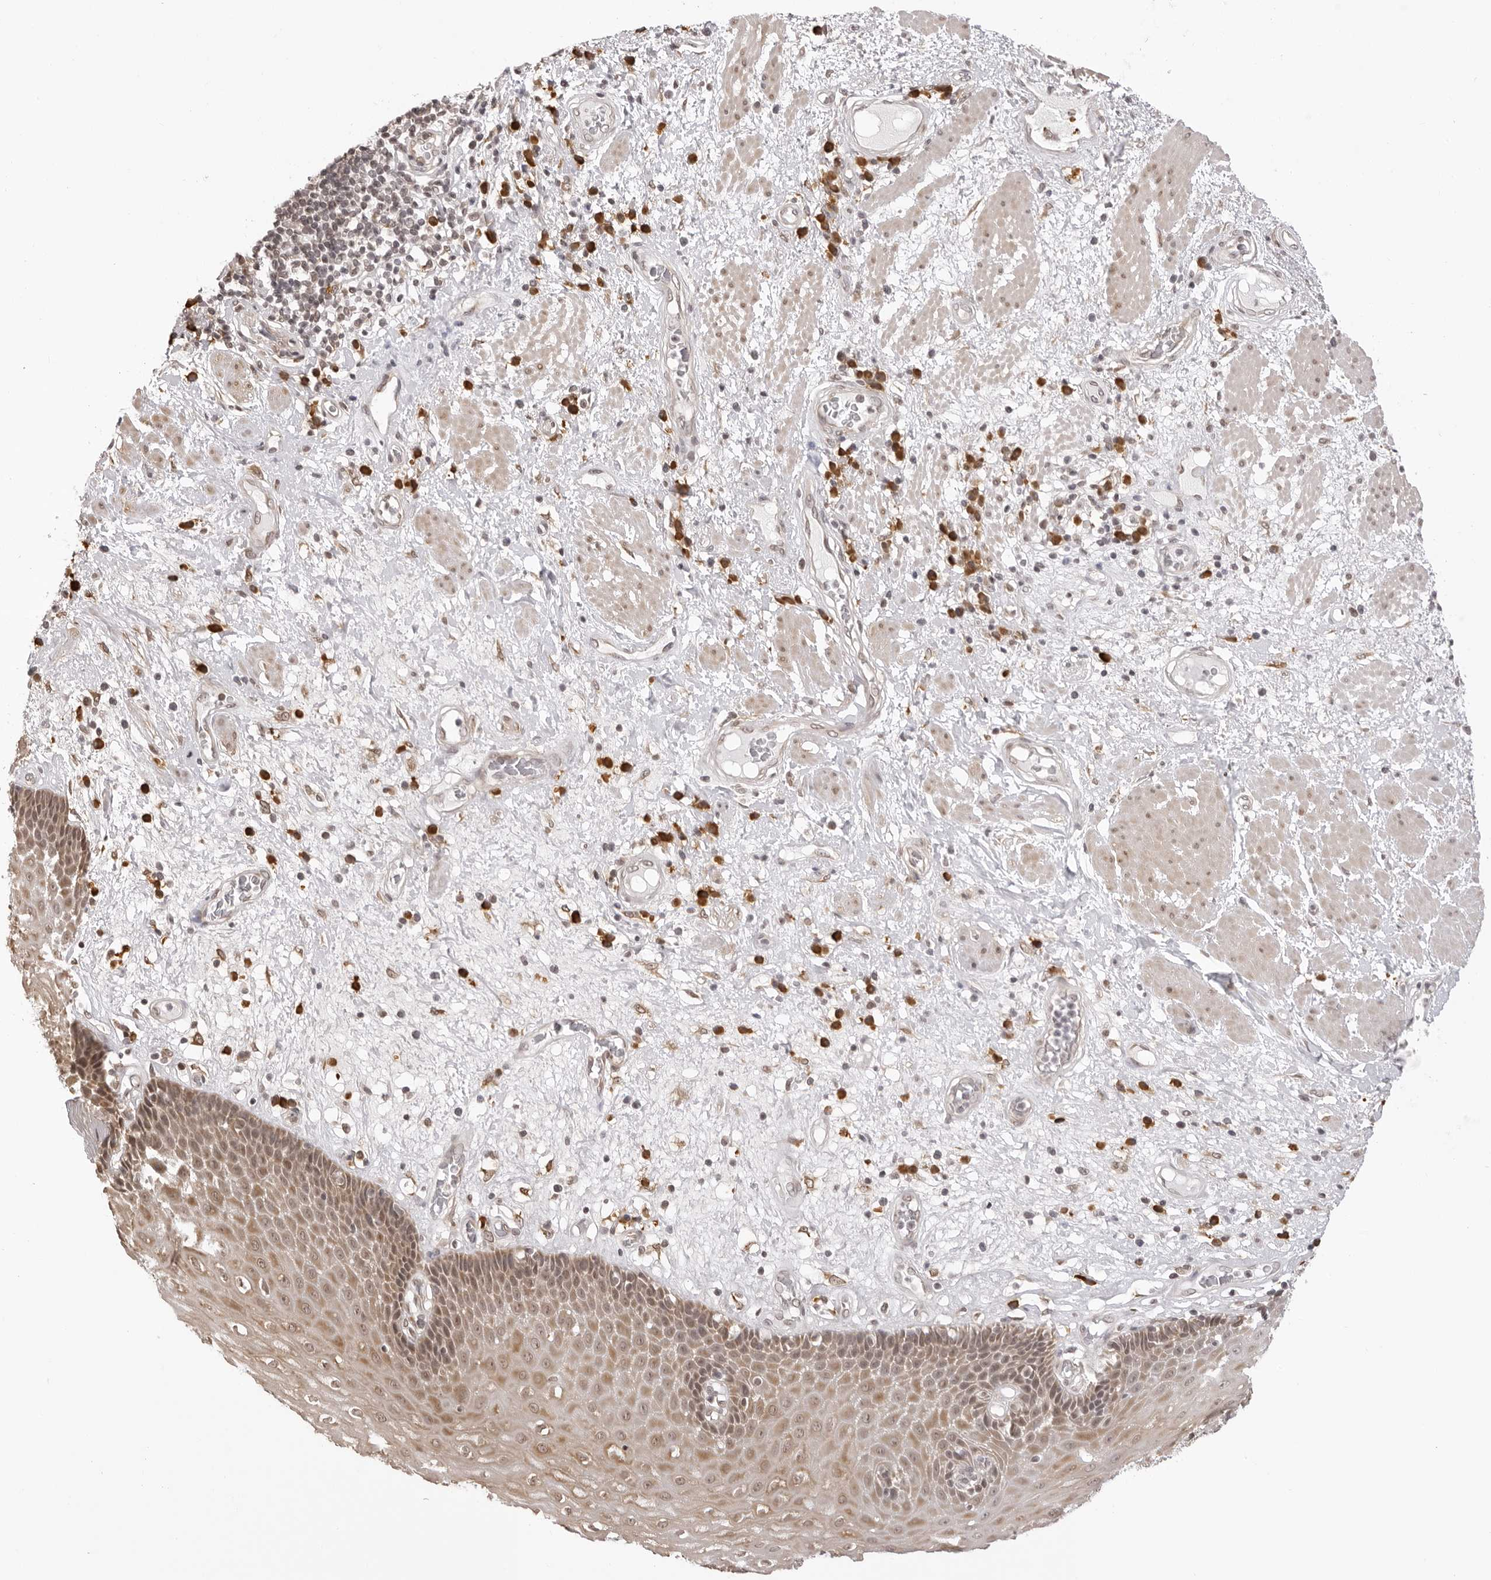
{"staining": {"intensity": "moderate", "quantity": ">75%", "location": "cytoplasmic/membranous,nuclear"}, "tissue": "esophagus", "cell_type": "Squamous epithelial cells", "image_type": "normal", "snomed": [{"axis": "morphology", "description": "Normal tissue, NOS"}, {"axis": "morphology", "description": "Adenocarcinoma, NOS"}, {"axis": "topography", "description": "Esophagus"}], "caption": "A brown stain highlights moderate cytoplasmic/membranous,nuclear expression of a protein in squamous epithelial cells of unremarkable human esophagus.", "gene": "ZC3H11A", "patient": {"sex": "male", "age": 62}}